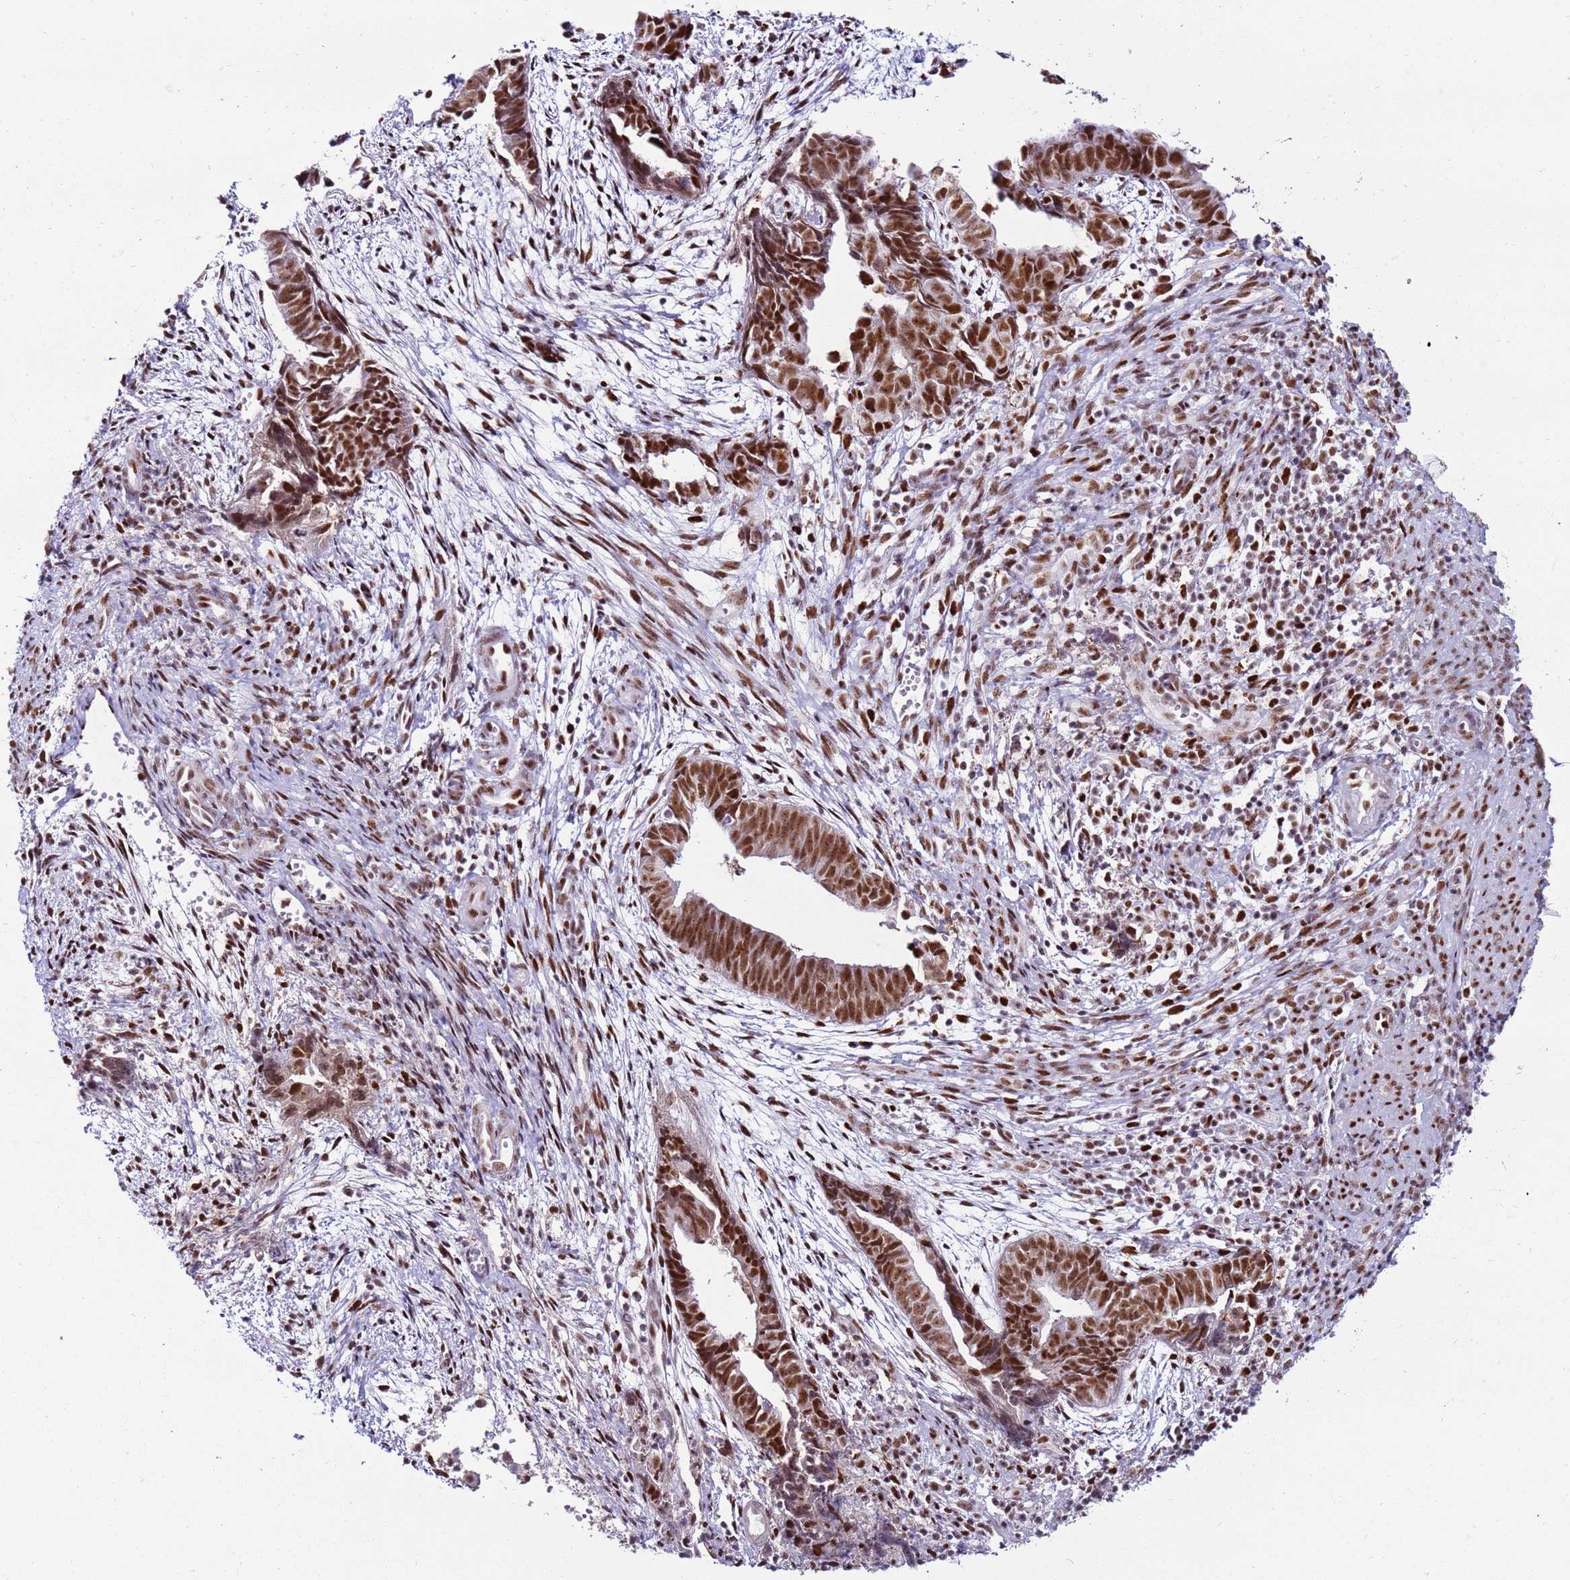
{"staining": {"intensity": "strong", "quantity": ">75%", "location": "nuclear"}, "tissue": "endometrial cancer", "cell_type": "Tumor cells", "image_type": "cancer", "snomed": [{"axis": "morphology", "description": "Adenocarcinoma, NOS"}, {"axis": "topography", "description": "Endometrium"}], "caption": "A high-resolution micrograph shows IHC staining of endometrial cancer (adenocarcinoma), which displays strong nuclear positivity in approximately >75% of tumor cells.", "gene": "KPNA4", "patient": {"sex": "female", "age": 75}}